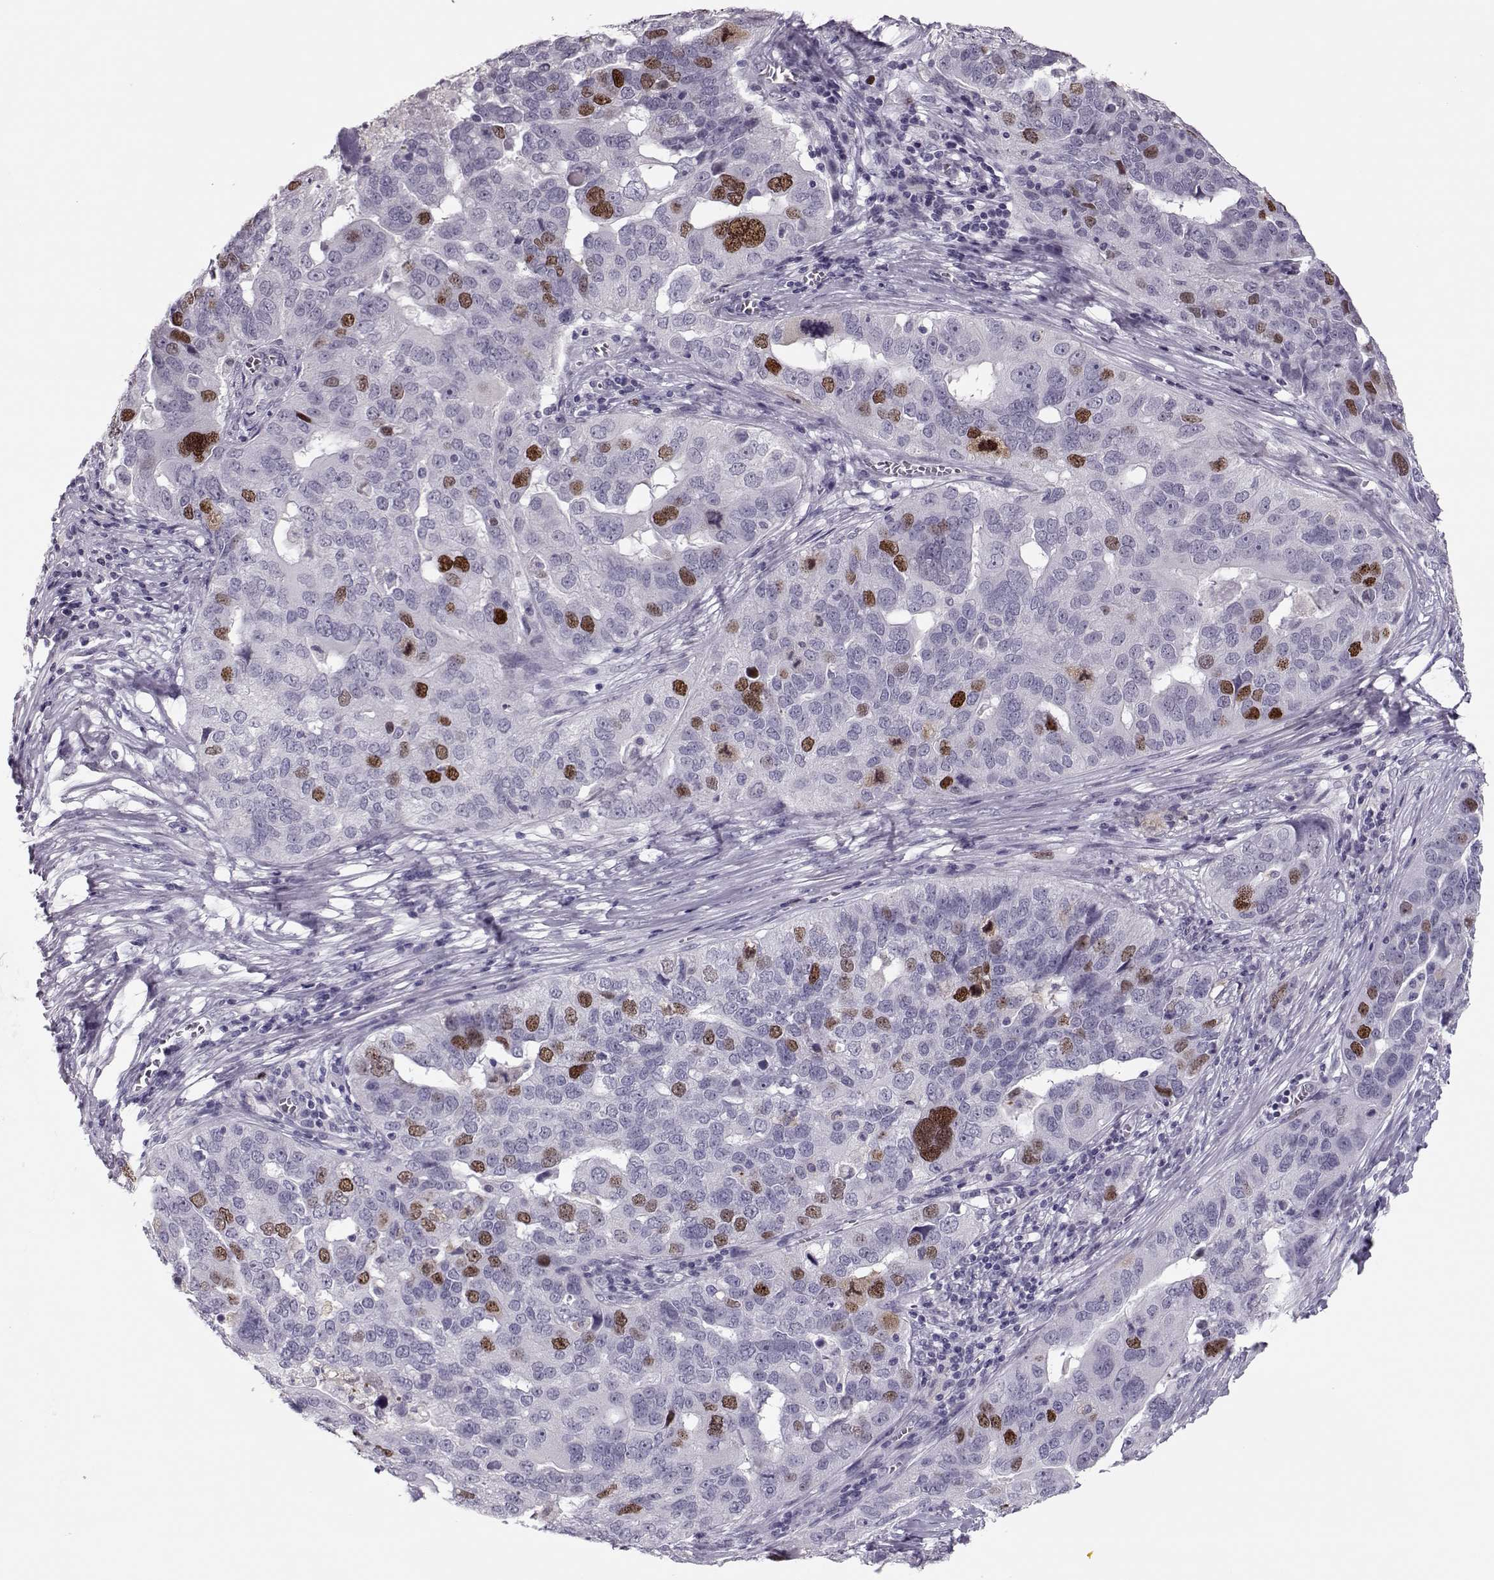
{"staining": {"intensity": "moderate", "quantity": "<25%", "location": "nuclear"}, "tissue": "ovarian cancer", "cell_type": "Tumor cells", "image_type": "cancer", "snomed": [{"axis": "morphology", "description": "Carcinoma, endometroid"}, {"axis": "topography", "description": "Soft tissue"}, {"axis": "topography", "description": "Ovary"}], "caption": "Immunohistochemical staining of human ovarian cancer displays low levels of moderate nuclear expression in approximately <25% of tumor cells.", "gene": "SGO1", "patient": {"sex": "female", "age": 52}}